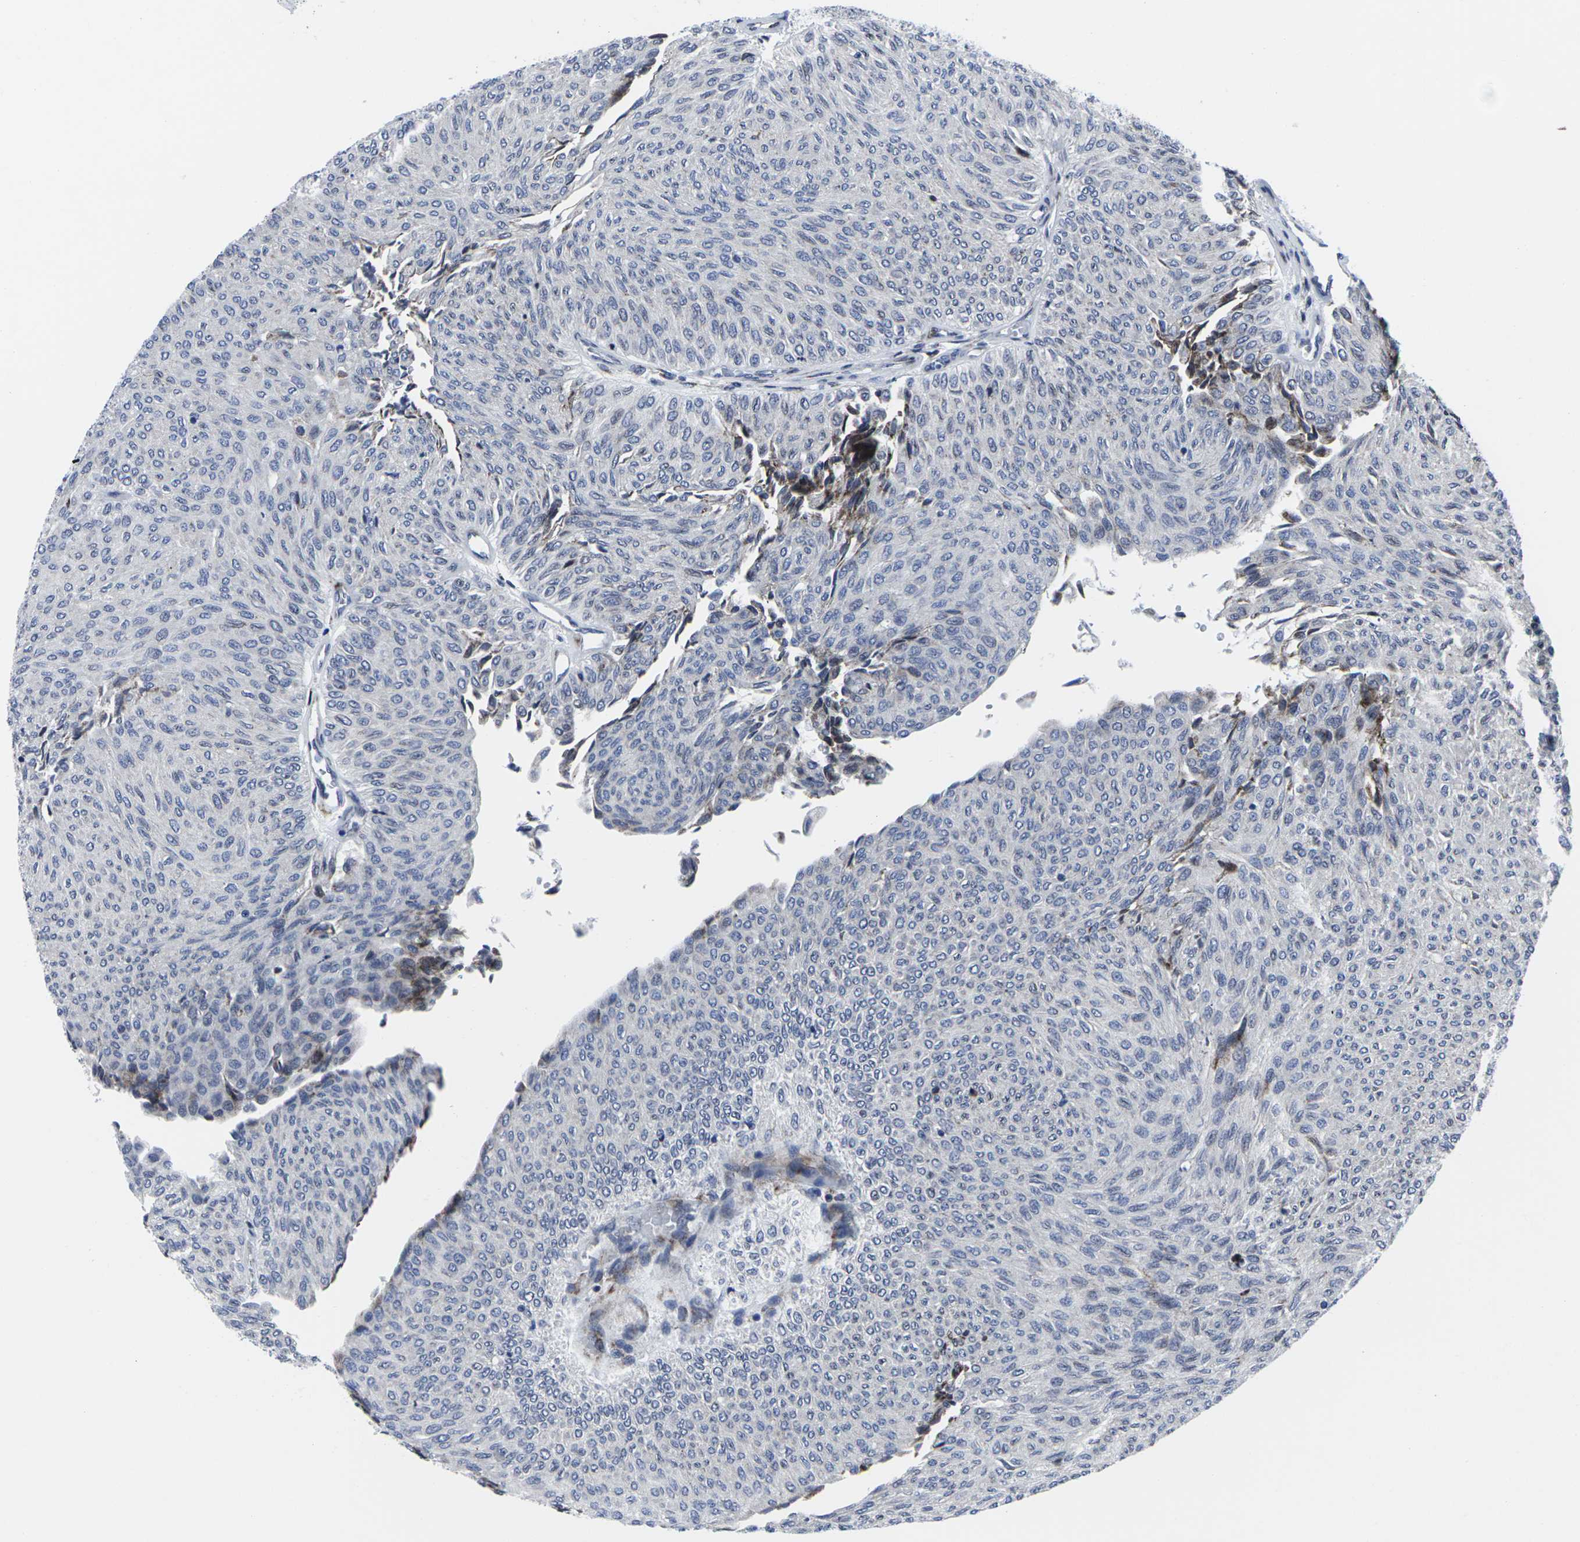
{"staining": {"intensity": "negative", "quantity": "none", "location": "none"}, "tissue": "urothelial cancer", "cell_type": "Tumor cells", "image_type": "cancer", "snomed": [{"axis": "morphology", "description": "Urothelial carcinoma, Low grade"}, {"axis": "topography", "description": "Urinary bladder"}], "caption": "Tumor cells show no significant positivity in low-grade urothelial carcinoma.", "gene": "RPN1", "patient": {"sex": "male", "age": 78}}